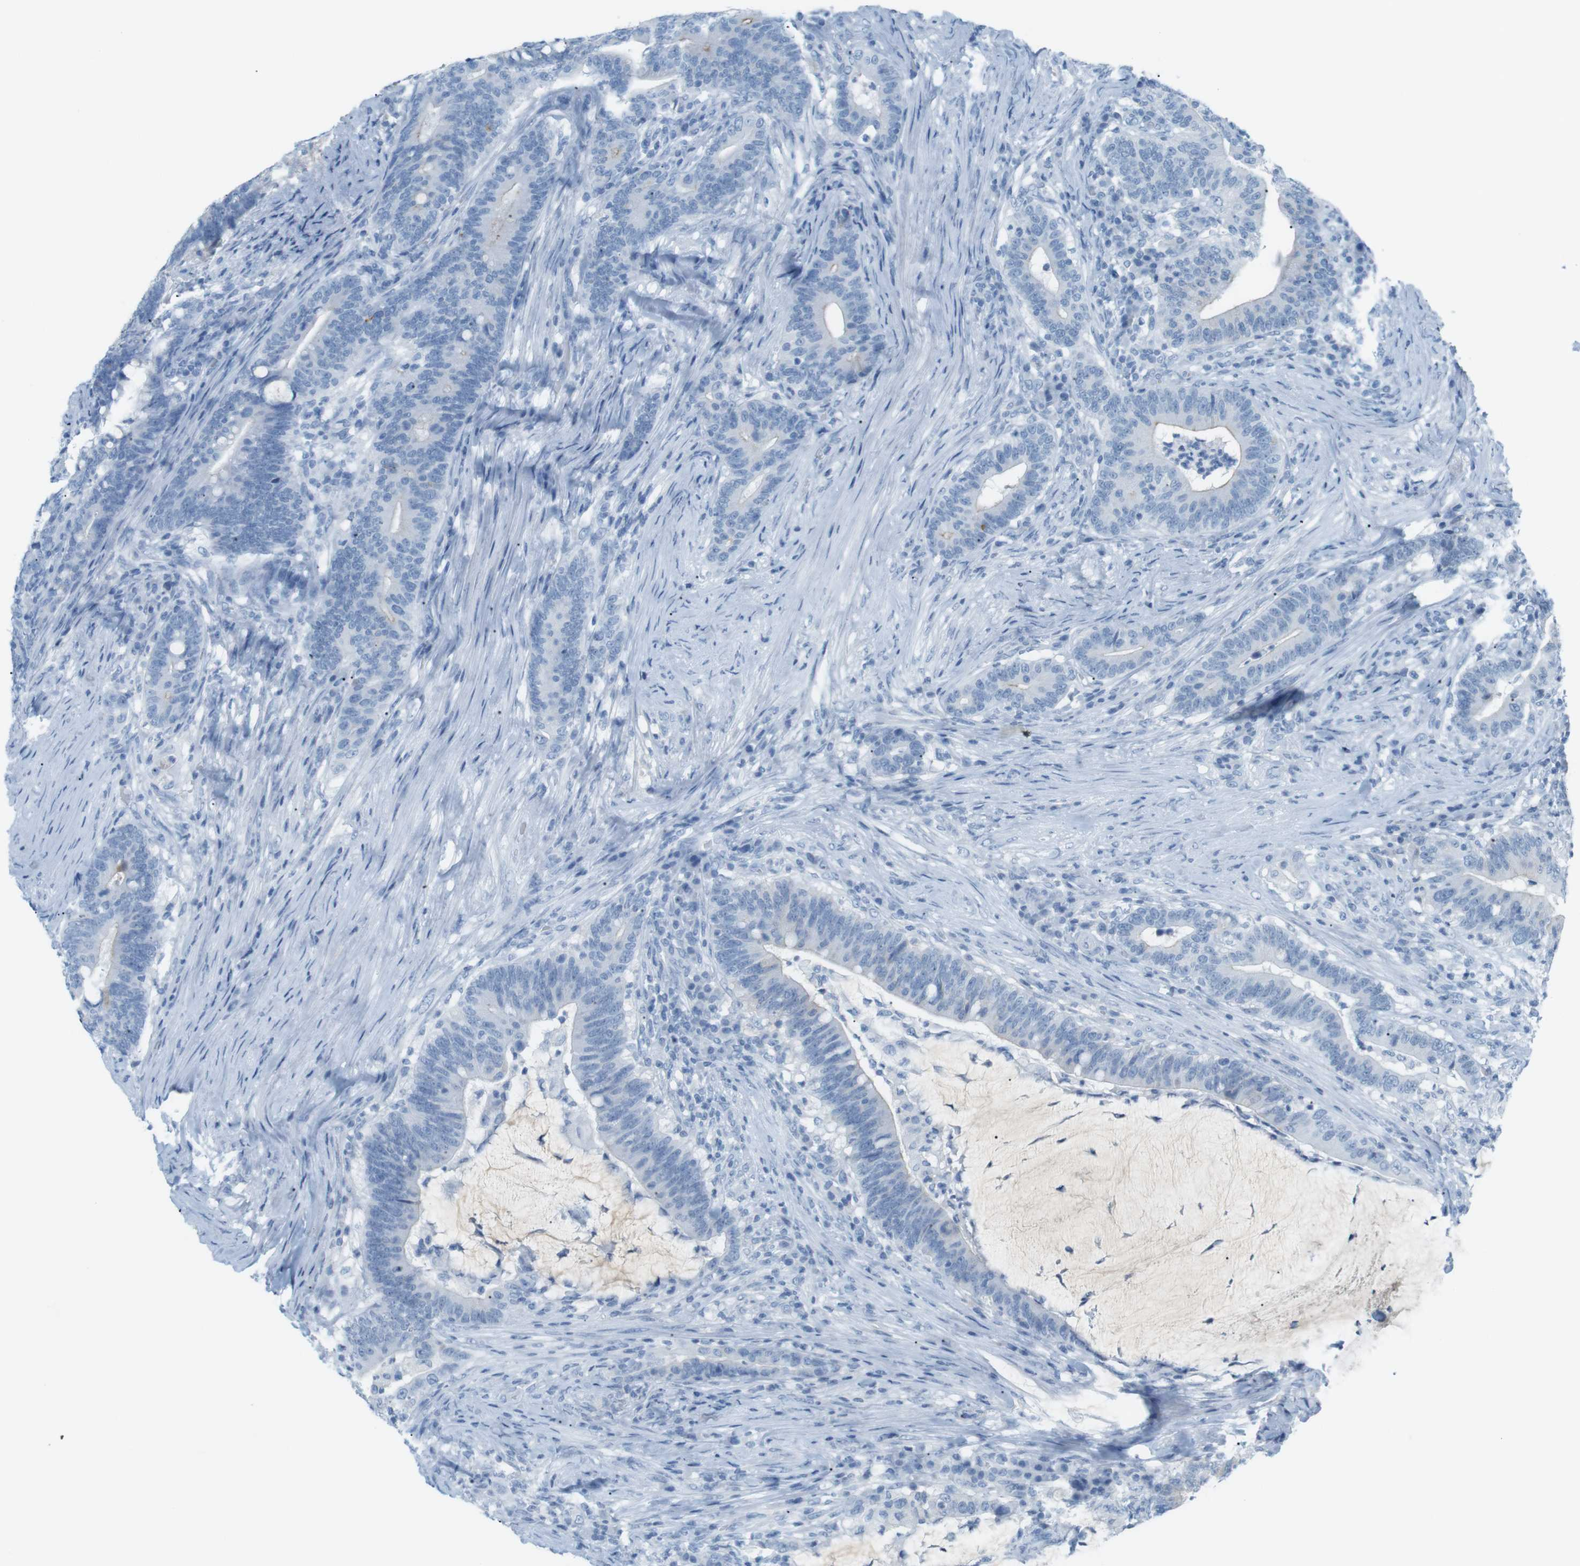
{"staining": {"intensity": "negative", "quantity": "none", "location": "none"}, "tissue": "colorectal cancer", "cell_type": "Tumor cells", "image_type": "cancer", "snomed": [{"axis": "morphology", "description": "Normal tissue, NOS"}, {"axis": "morphology", "description": "Adenocarcinoma, NOS"}, {"axis": "topography", "description": "Colon"}], "caption": "This is a photomicrograph of IHC staining of colorectal adenocarcinoma, which shows no expression in tumor cells.", "gene": "AZGP1", "patient": {"sex": "female", "age": 66}}